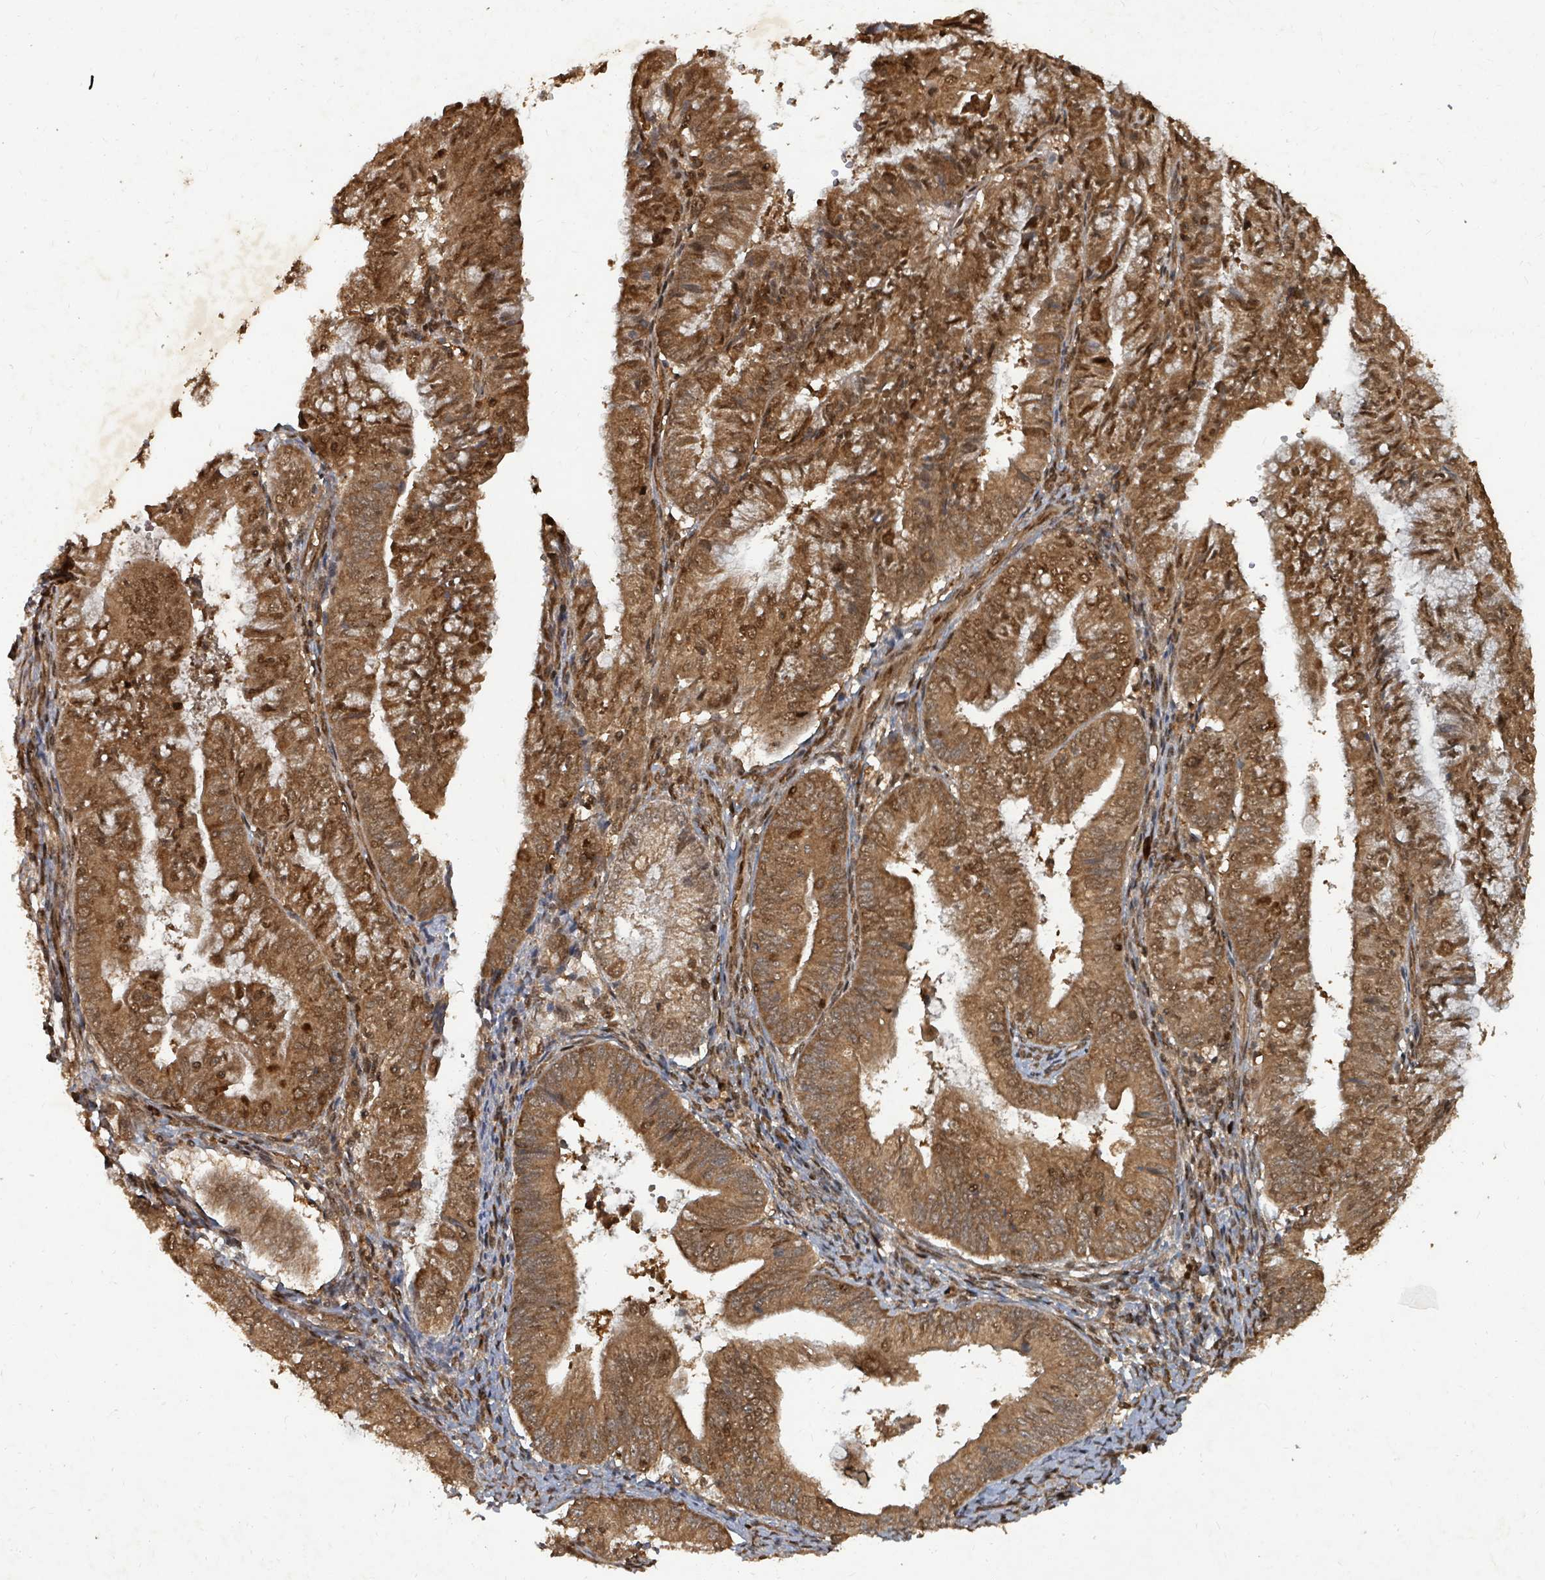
{"staining": {"intensity": "strong", "quantity": ">75%", "location": "cytoplasmic/membranous,nuclear"}, "tissue": "endometrial cancer", "cell_type": "Tumor cells", "image_type": "cancer", "snomed": [{"axis": "morphology", "description": "Adenocarcinoma, NOS"}, {"axis": "topography", "description": "Endometrium"}], "caption": "A brown stain highlights strong cytoplasmic/membranous and nuclear positivity of a protein in human endometrial adenocarcinoma tumor cells.", "gene": "KDM4E", "patient": {"sex": "female", "age": 55}}